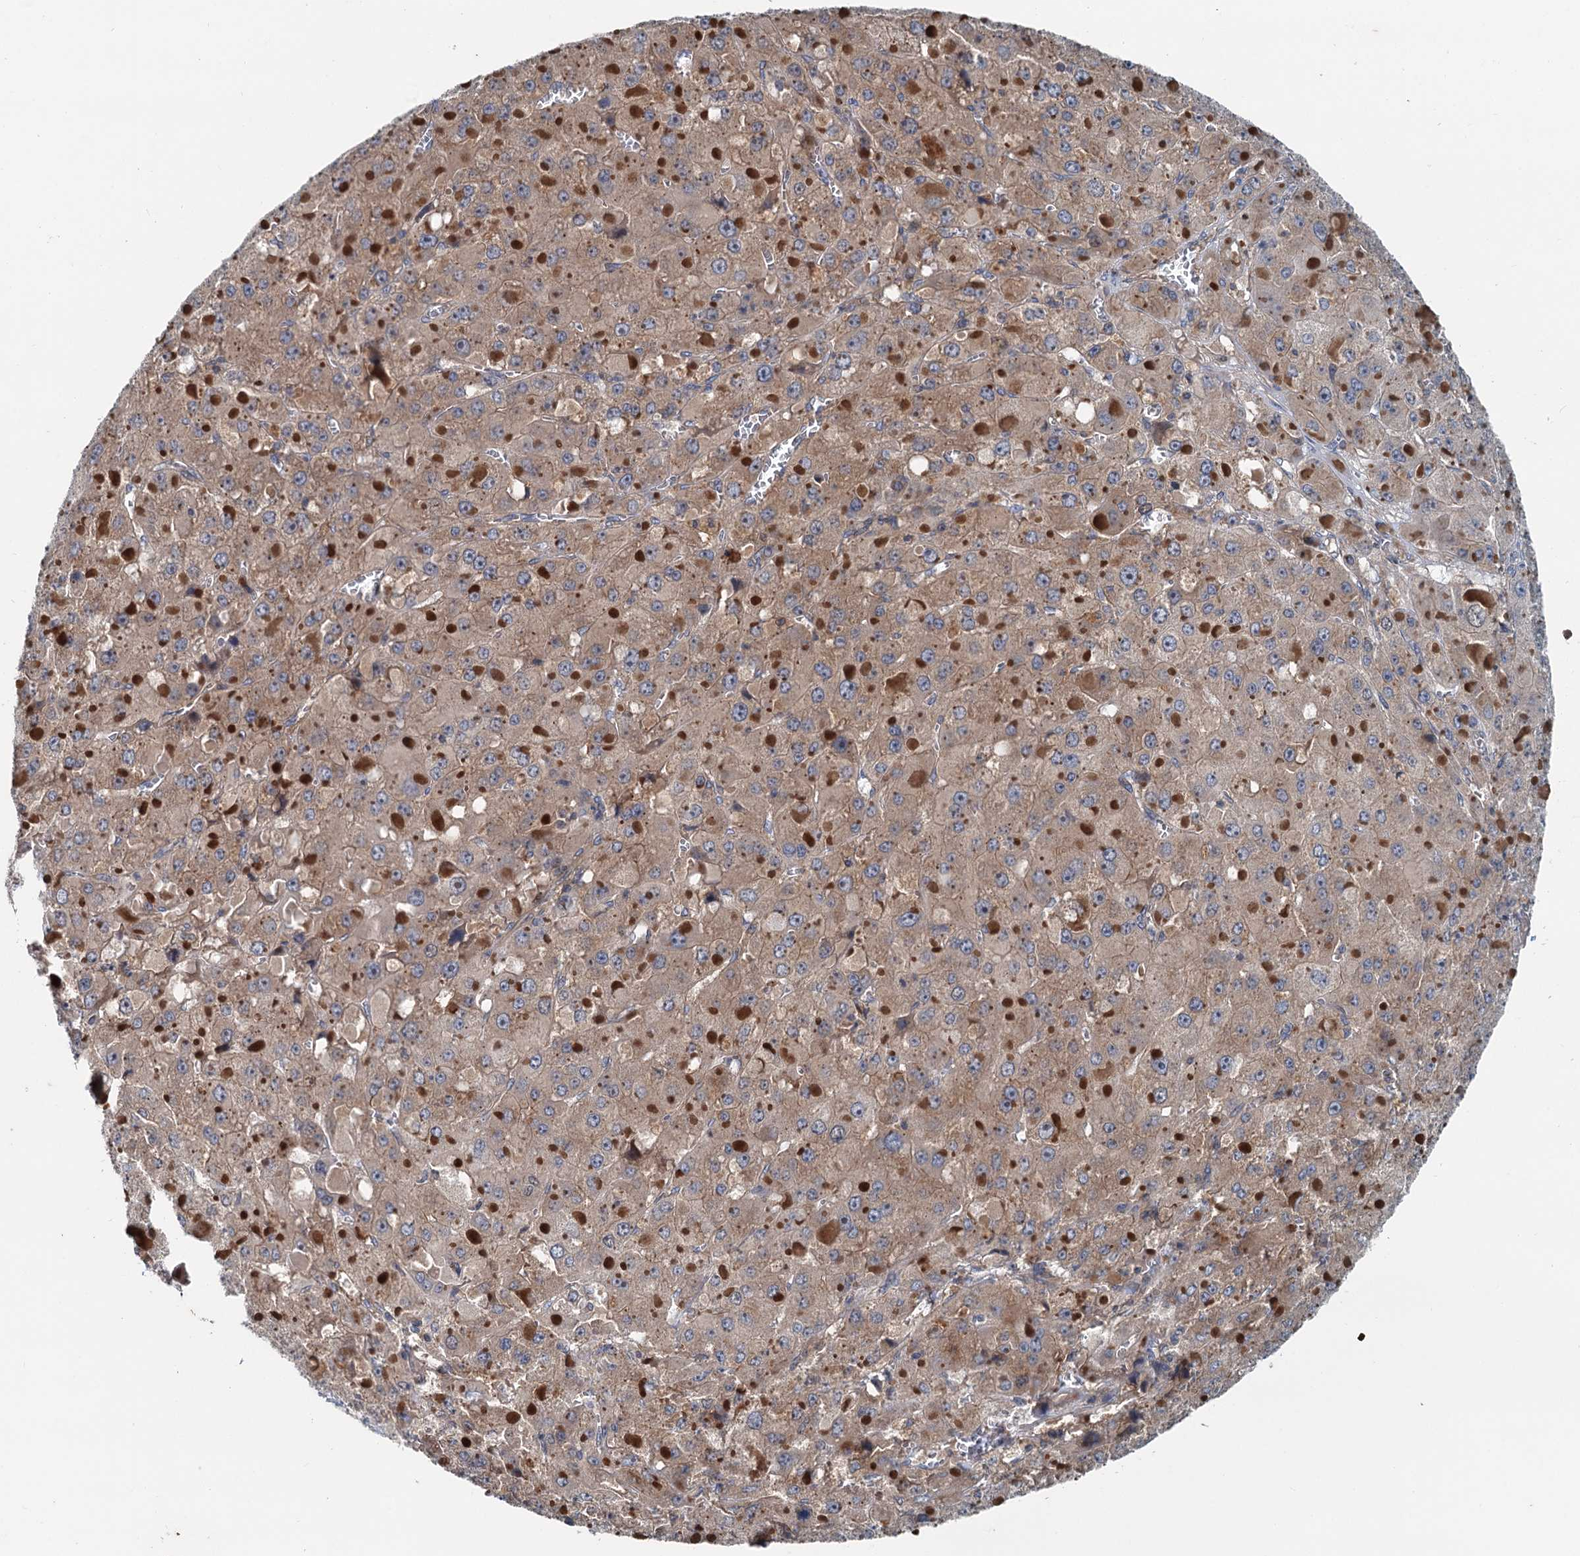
{"staining": {"intensity": "weak", "quantity": ">75%", "location": "cytoplasmic/membranous"}, "tissue": "liver cancer", "cell_type": "Tumor cells", "image_type": "cancer", "snomed": [{"axis": "morphology", "description": "Carcinoma, Hepatocellular, NOS"}, {"axis": "topography", "description": "Liver"}], "caption": "The immunohistochemical stain shows weak cytoplasmic/membranous staining in tumor cells of liver cancer tissue. (Stains: DAB in brown, nuclei in blue, Microscopy: brightfield microscopy at high magnification).", "gene": "TEDC1", "patient": {"sex": "female", "age": 73}}